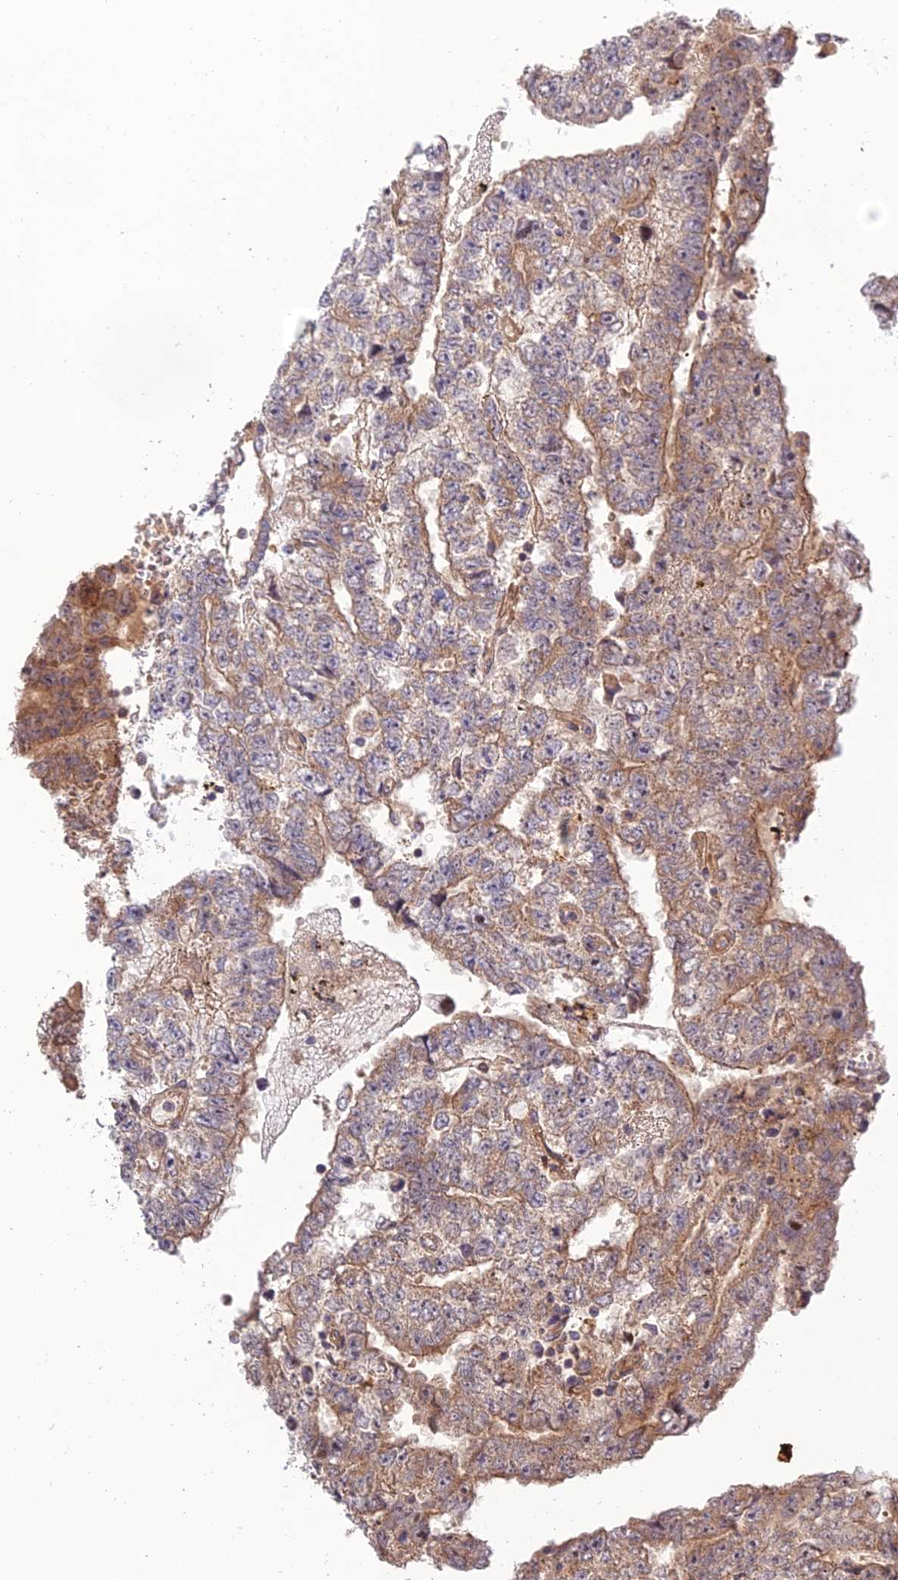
{"staining": {"intensity": "weak", "quantity": "25%-75%", "location": "cytoplasmic/membranous"}, "tissue": "testis cancer", "cell_type": "Tumor cells", "image_type": "cancer", "snomed": [{"axis": "morphology", "description": "Carcinoma, Embryonal, NOS"}, {"axis": "topography", "description": "Testis"}], "caption": "Immunohistochemistry (IHC) histopathology image of testis embryonal carcinoma stained for a protein (brown), which demonstrates low levels of weak cytoplasmic/membranous expression in approximately 25%-75% of tumor cells.", "gene": "CREBL2", "patient": {"sex": "male", "age": 25}}